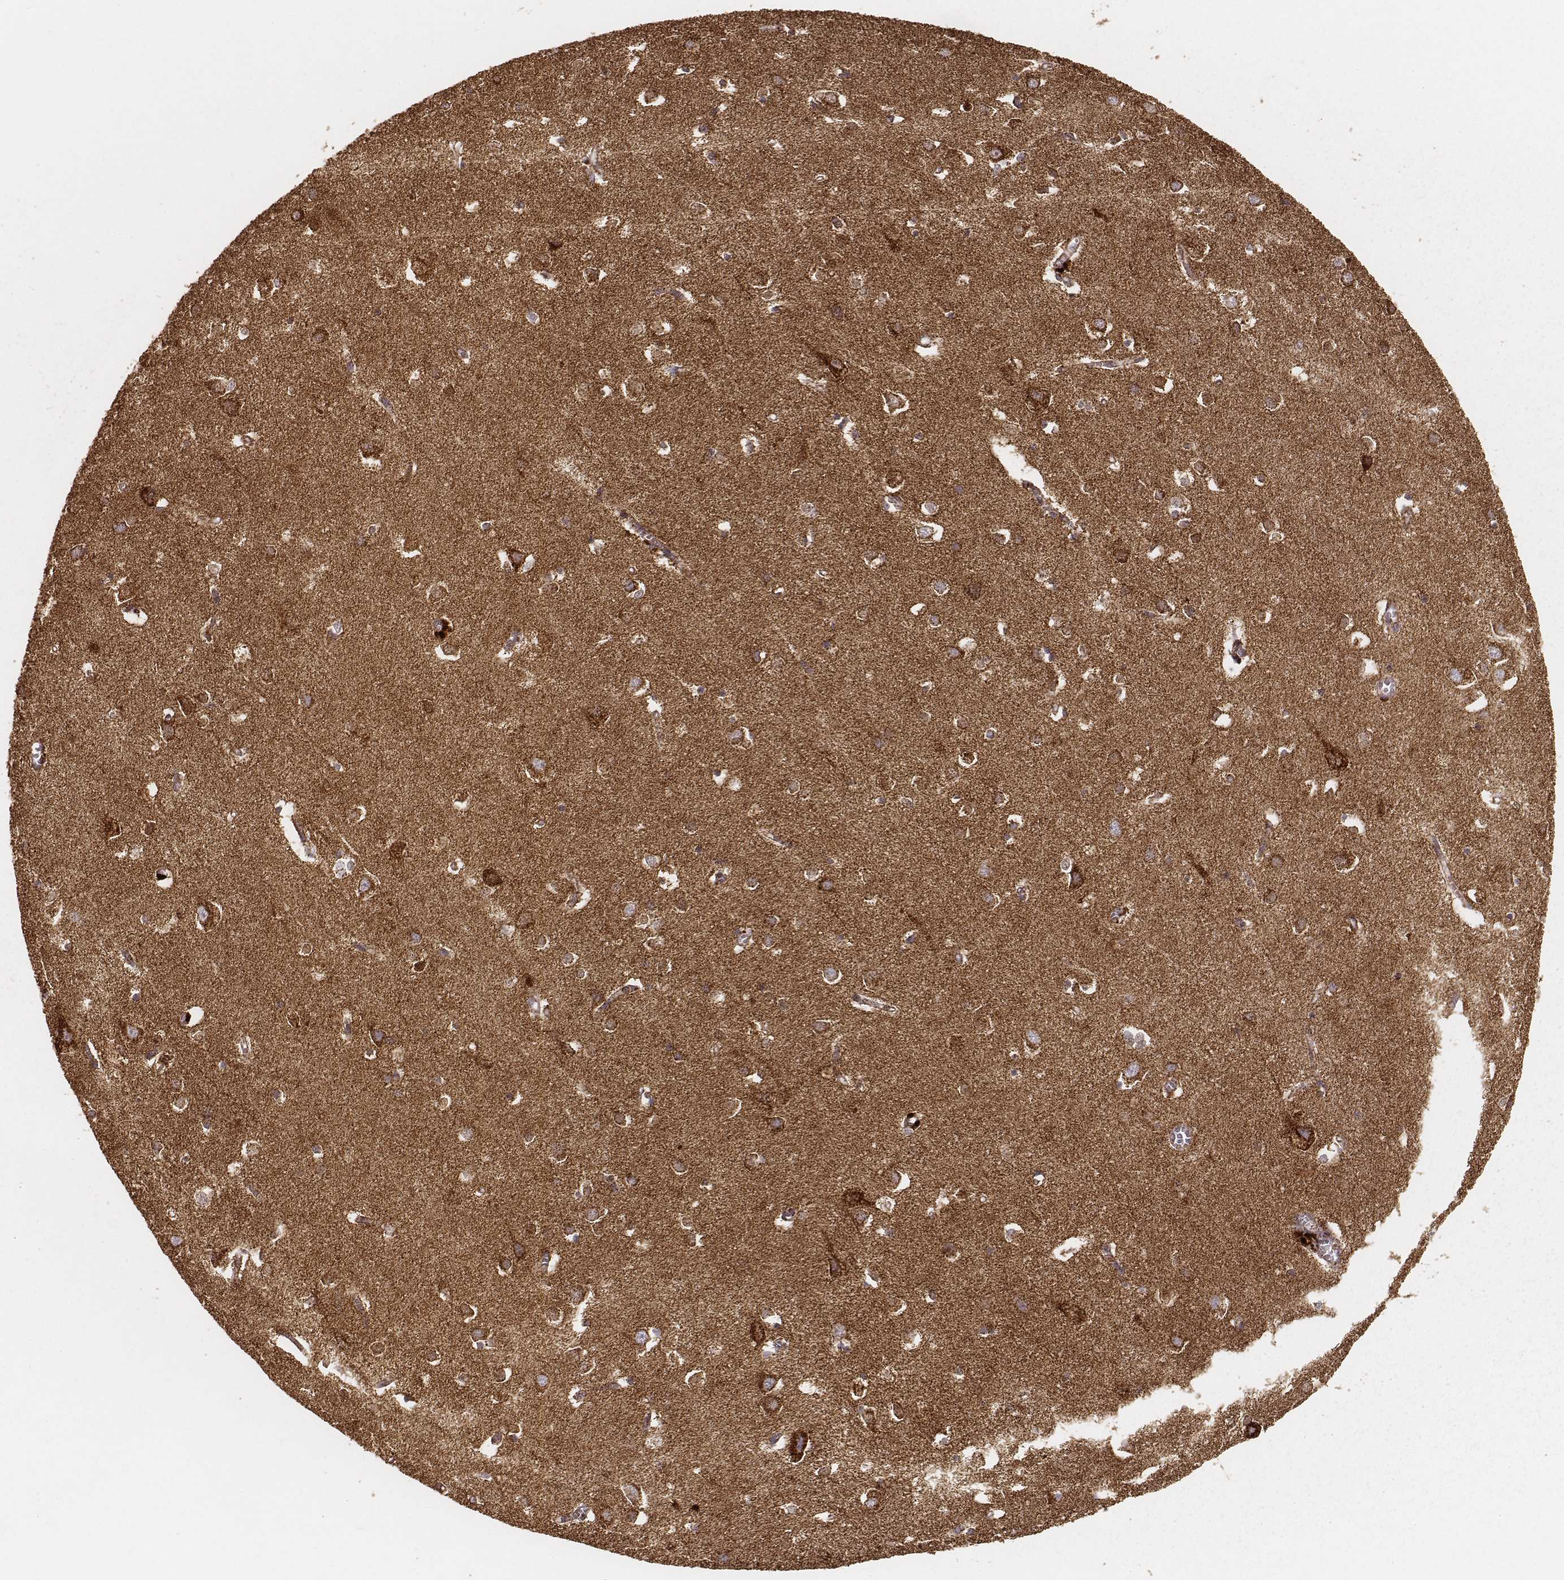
{"staining": {"intensity": "moderate", "quantity": ">75%", "location": "cytoplasmic/membranous"}, "tissue": "cerebral cortex", "cell_type": "Endothelial cells", "image_type": "normal", "snomed": [{"axis": "morphology", "description": "Normal tissue, NOS"}, {"axis": "topography", "description": "Cerebral cortex"}], "caption": "High-magnification brightfield microscopy of benign cerebral cortex stained with DAB (3,3'-diaminobenzidine) (brown) and counterstained with hematoxylin (blue). endothelial cells exhibit moderate cytoplasmic/membranous positivity is seen in about>75% of cells.", "gene": "CS", "patient": {"sex": "male", "age": 70}}